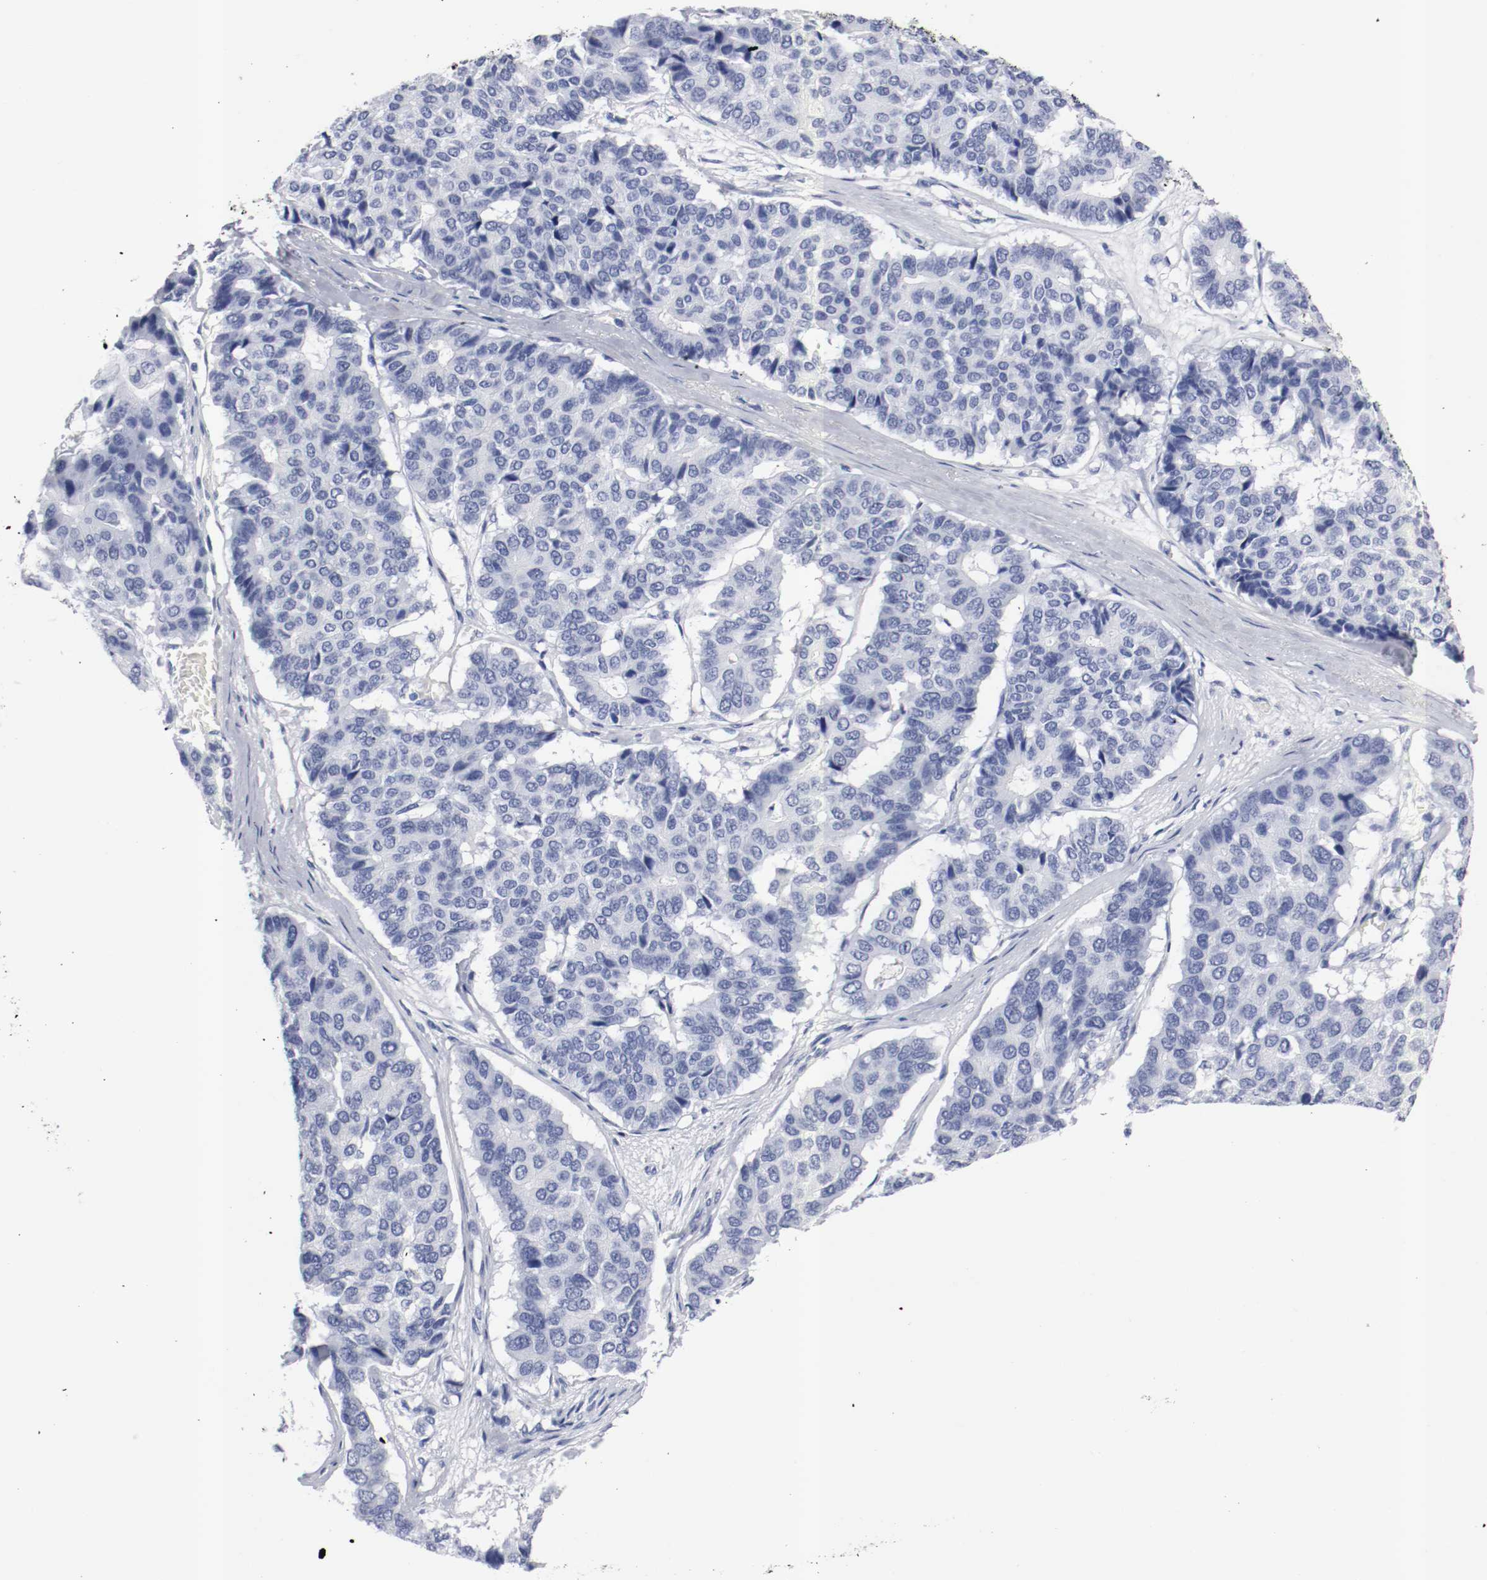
{"staining": {"intensity": "negative", "quantity": "none", "location": "none"}, "tissue": "pancreatic cancer", "cell_type": "Tumor cells", "image_type": "cancer", "snomed": [{"axis": "morphology", "description": "Adenocarcinoma, NOS"}, {"axis": "topography", "description": "Pancreas"}], "caption": "Tumor cells show no significant protein expression in adenocarcinoma (pancreatic).", "gene": "GAD1", "patient": {"sex": "male", "age": 50}}